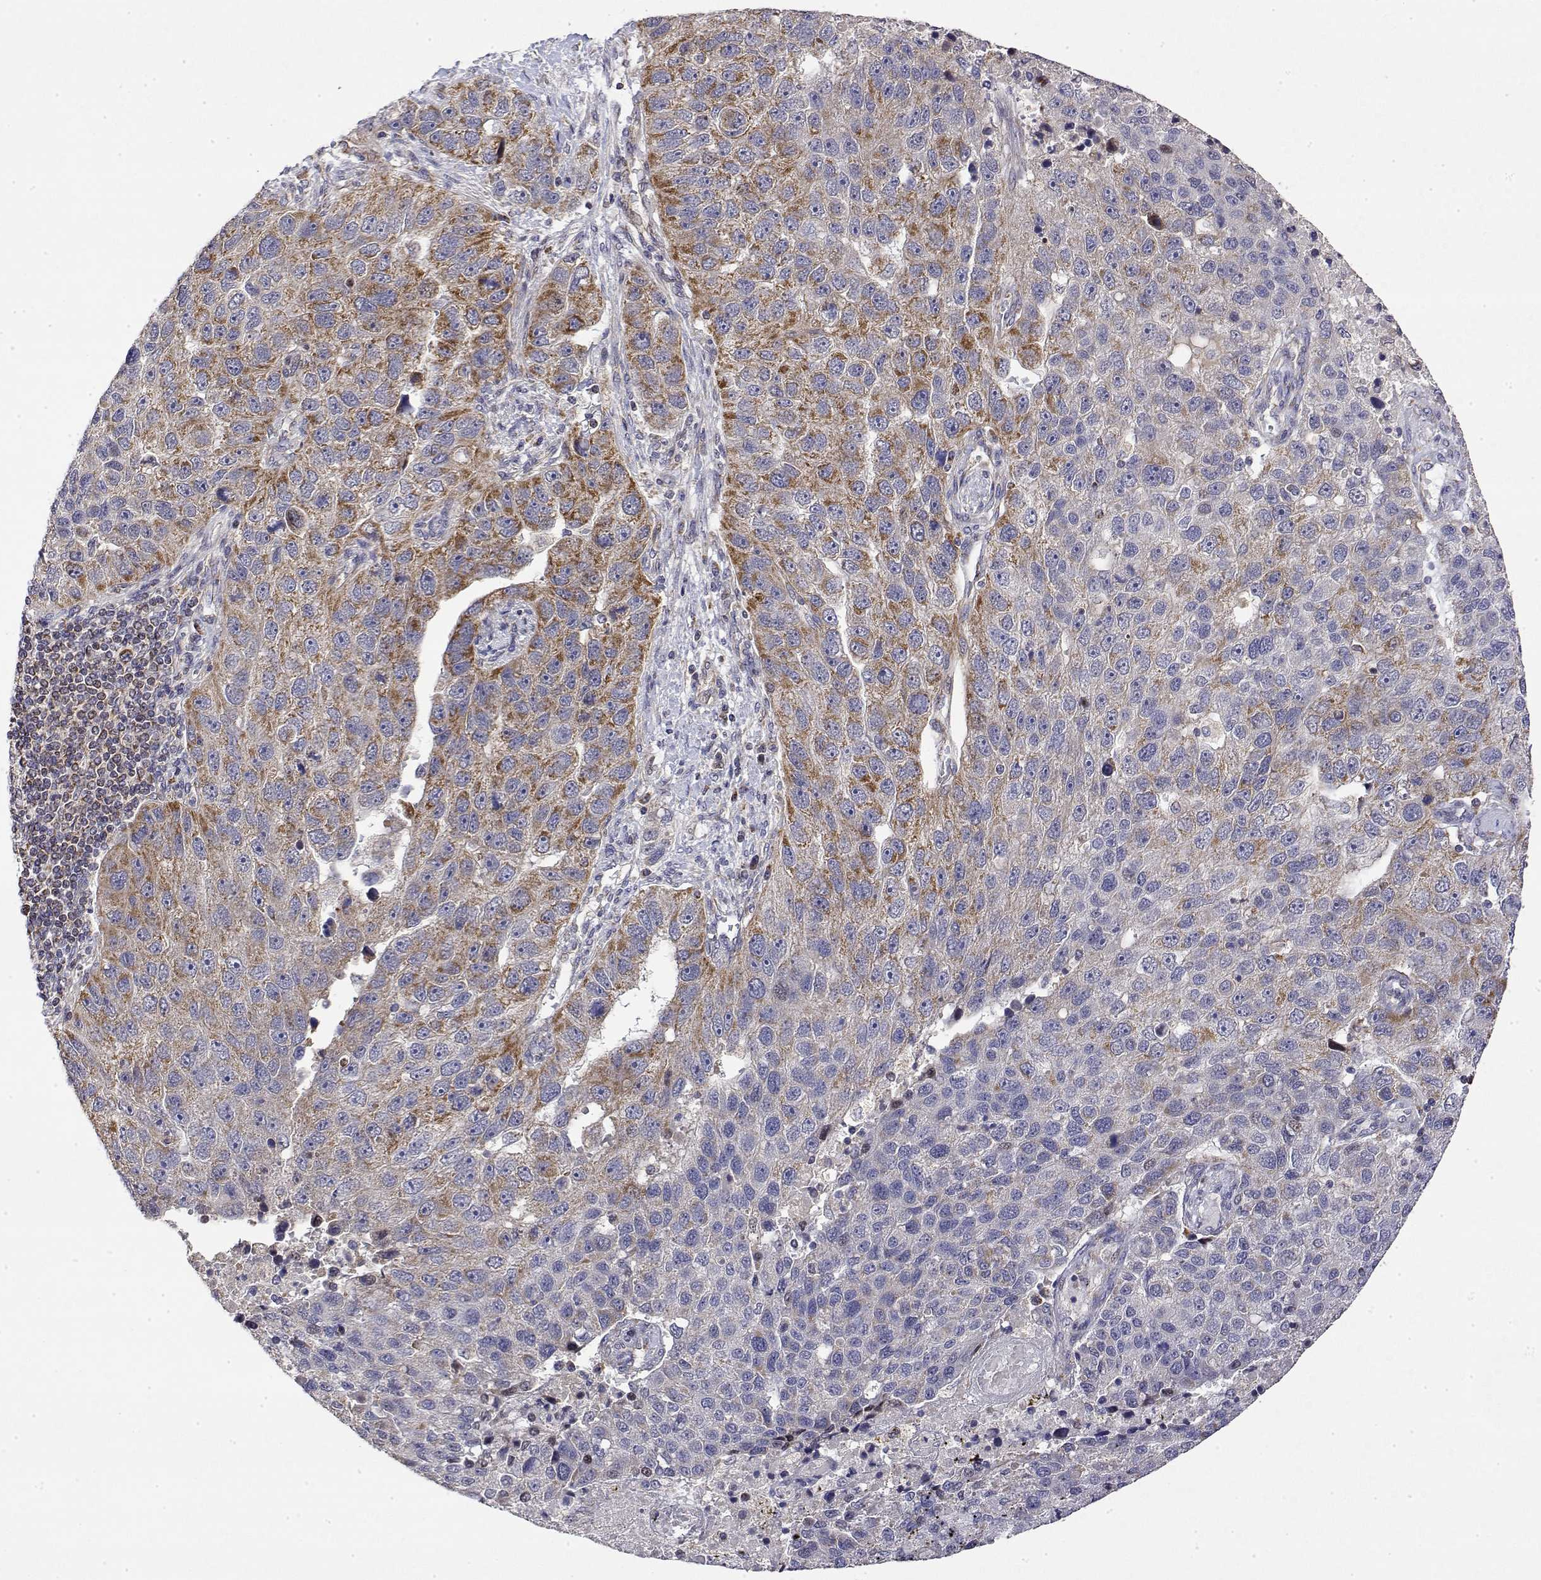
{"staining": {"intensity": "moderate", "quantity": "25%-75%", "location": "cytoplasmic/membranous"}, "tissue": "pancreatic cancer", "cell_type": "Tumor cells", "image_type": "cancer", "snomed": [{"axis": "morphology", "description": "Adenocarcinoma, NOS"}, {"axis": "topography", "description": "Pancreas"}], "caption": "High-power microscopy captured an immunohistochemistry (IHC) histopathology image of pancreatic adenocarcinoma, revealing moderate cytoplasmic/membranous expression in about 25%-75% of tumor cells. Immunohistochemistry (ihc) stains the protein in brown and the nuclei are stained blue.", "gene": "GADD45GIP1", "patient": {"sex": "female", "age": 61}}